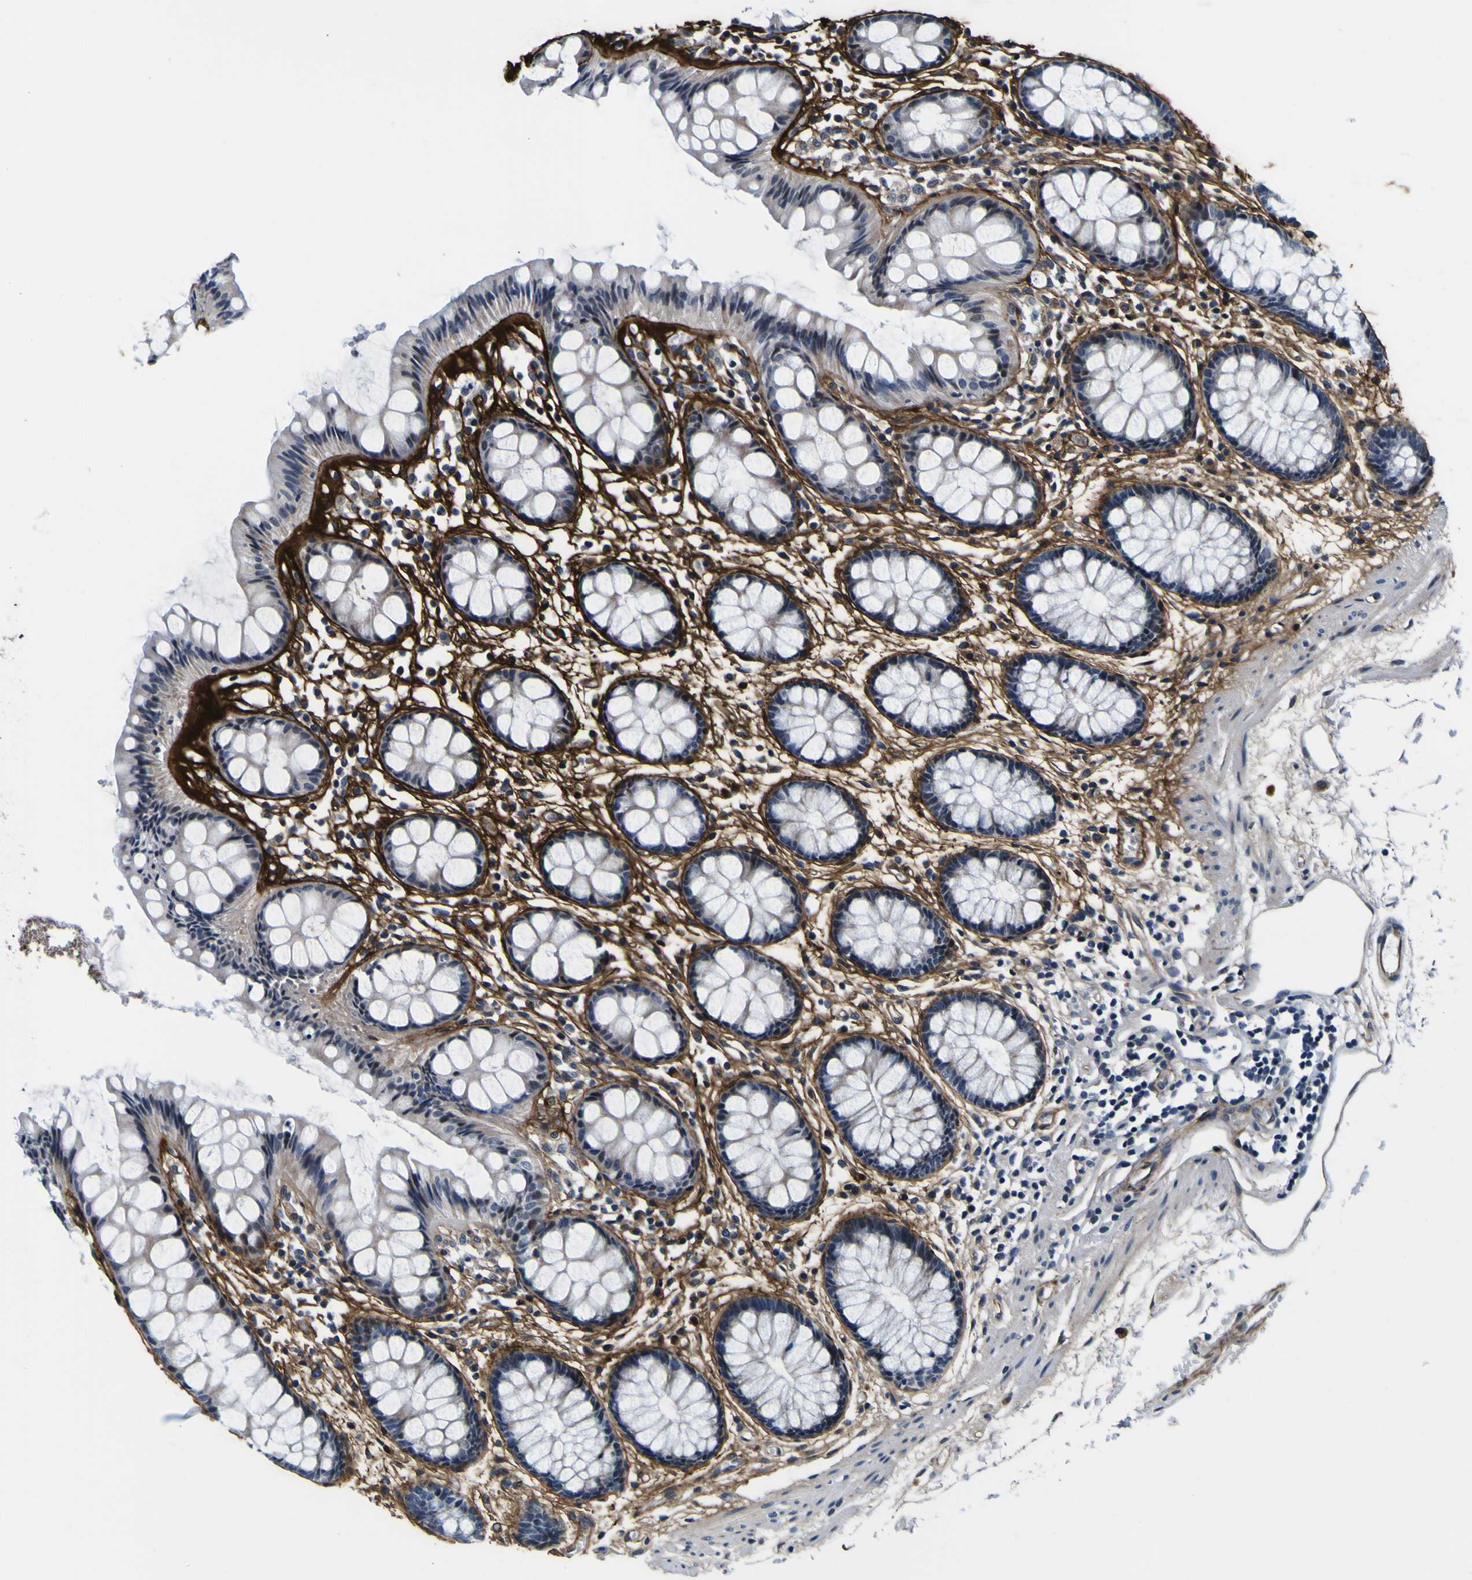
{"staining": {"intensity": "negative", "quantity": "none", "location": "none"}, "tissue": "rectum", "cell_type": "Glandular cells", "image_type": "normal", "snomed": [{"axis": "morphology", "description": "Normal tissue, NOS"}, {"axis": "topography", "description": "Rectum"}], "caption": "Micrograph shows no significant protein staining in glandular cells of normal rectum.", "gene": "POSTN", "patient": {"sex": "female", "age": 66}}